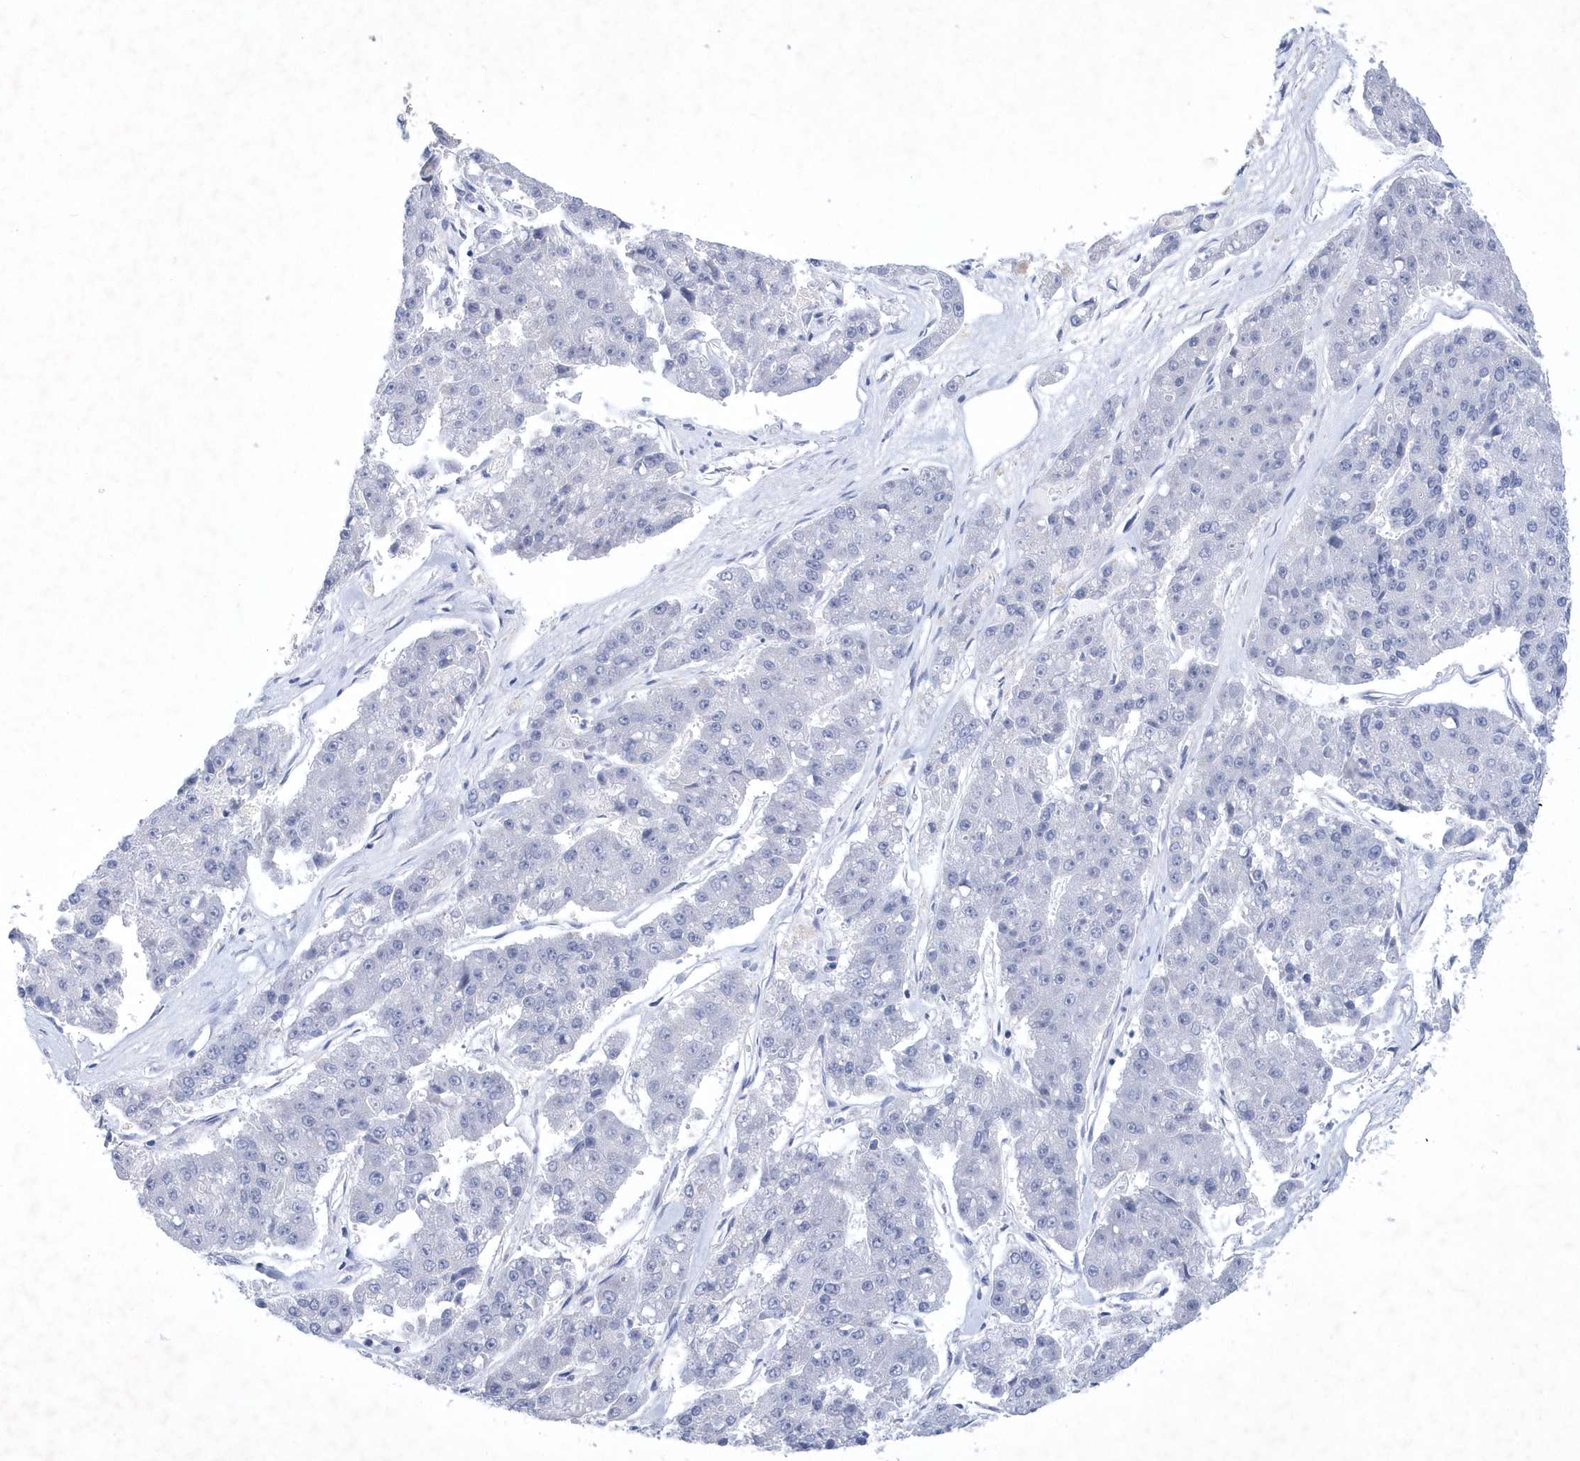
{"staining": {"intensity": "negative", "quantity": "none", "location": "none"}, "tissue": "pancreatic cancer", "cell_type": "Tumor cells", "image_type": "cancer", "snomed": [{"axis": "morphology", "description": "Adenocarcinoma, NOS"}, {"axis": "topography", "description": "Pancreas"}], "caption": "This is an IHC image of adenocarcinoma (pancreatic). There is no staining in tumor cells.", "gene": "SRGAP3", "patient": {"sex": "male", "age": 50}}